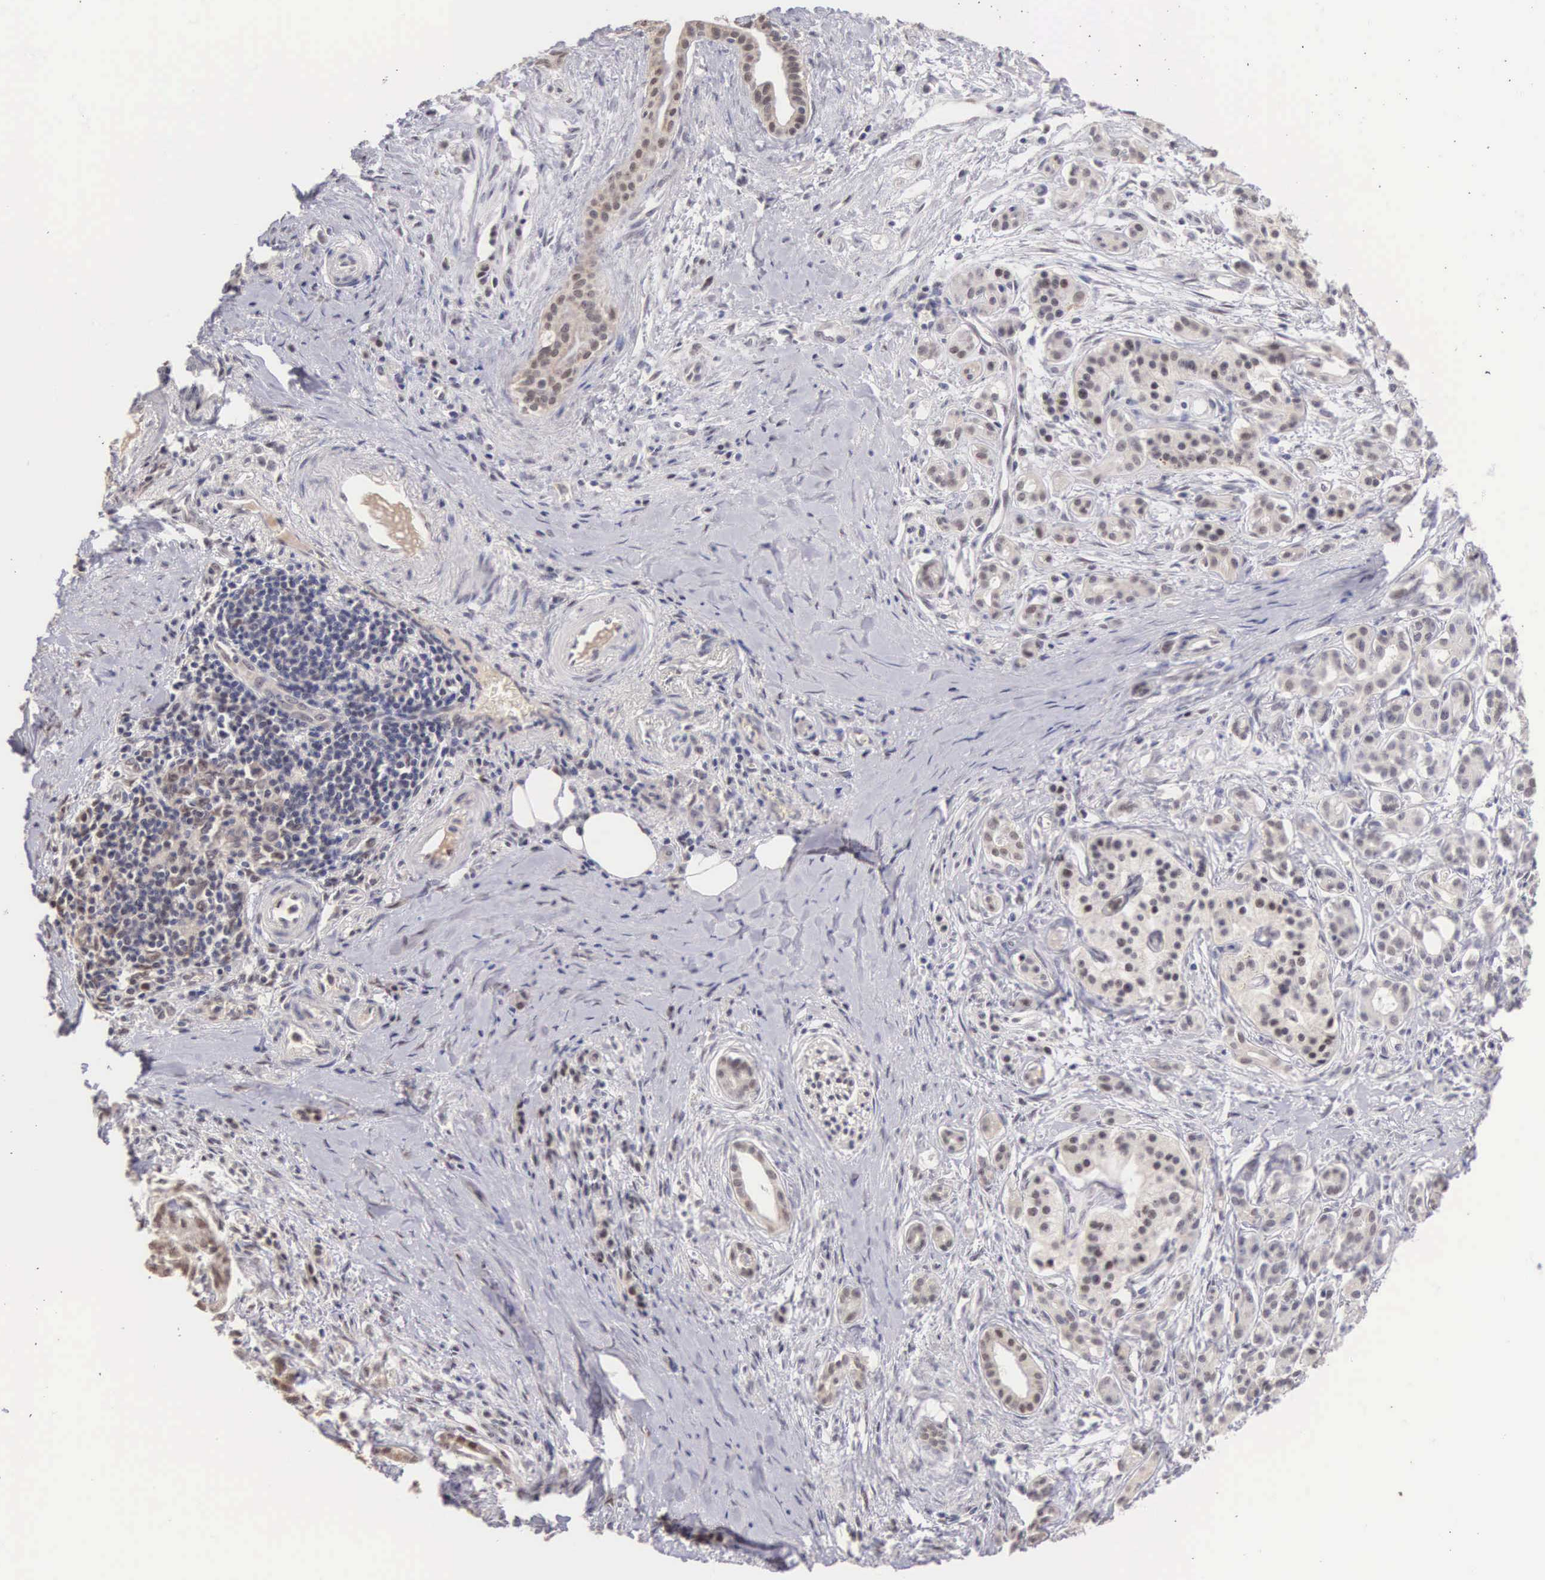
{"staining": {"intensity": "weak", "quantity": "<25%", "location": "nuclear"}, "tissue": "pancreatic cancer", "cell_type": "Tumor cells", "image_type": "cancer", "snomed": [{"axis": "morphology", "description": "Adenocarcinoma, NOS"}, {"axis": "topography", "description": "Pancreas"}], "caption": "An IHC histopathology image of pancreatic cancer is shown. There is no staining in tumor cells of pancreatic cancer.", "gene": "HMGXB4", "patient": {"sex": "male", "age": 59}}